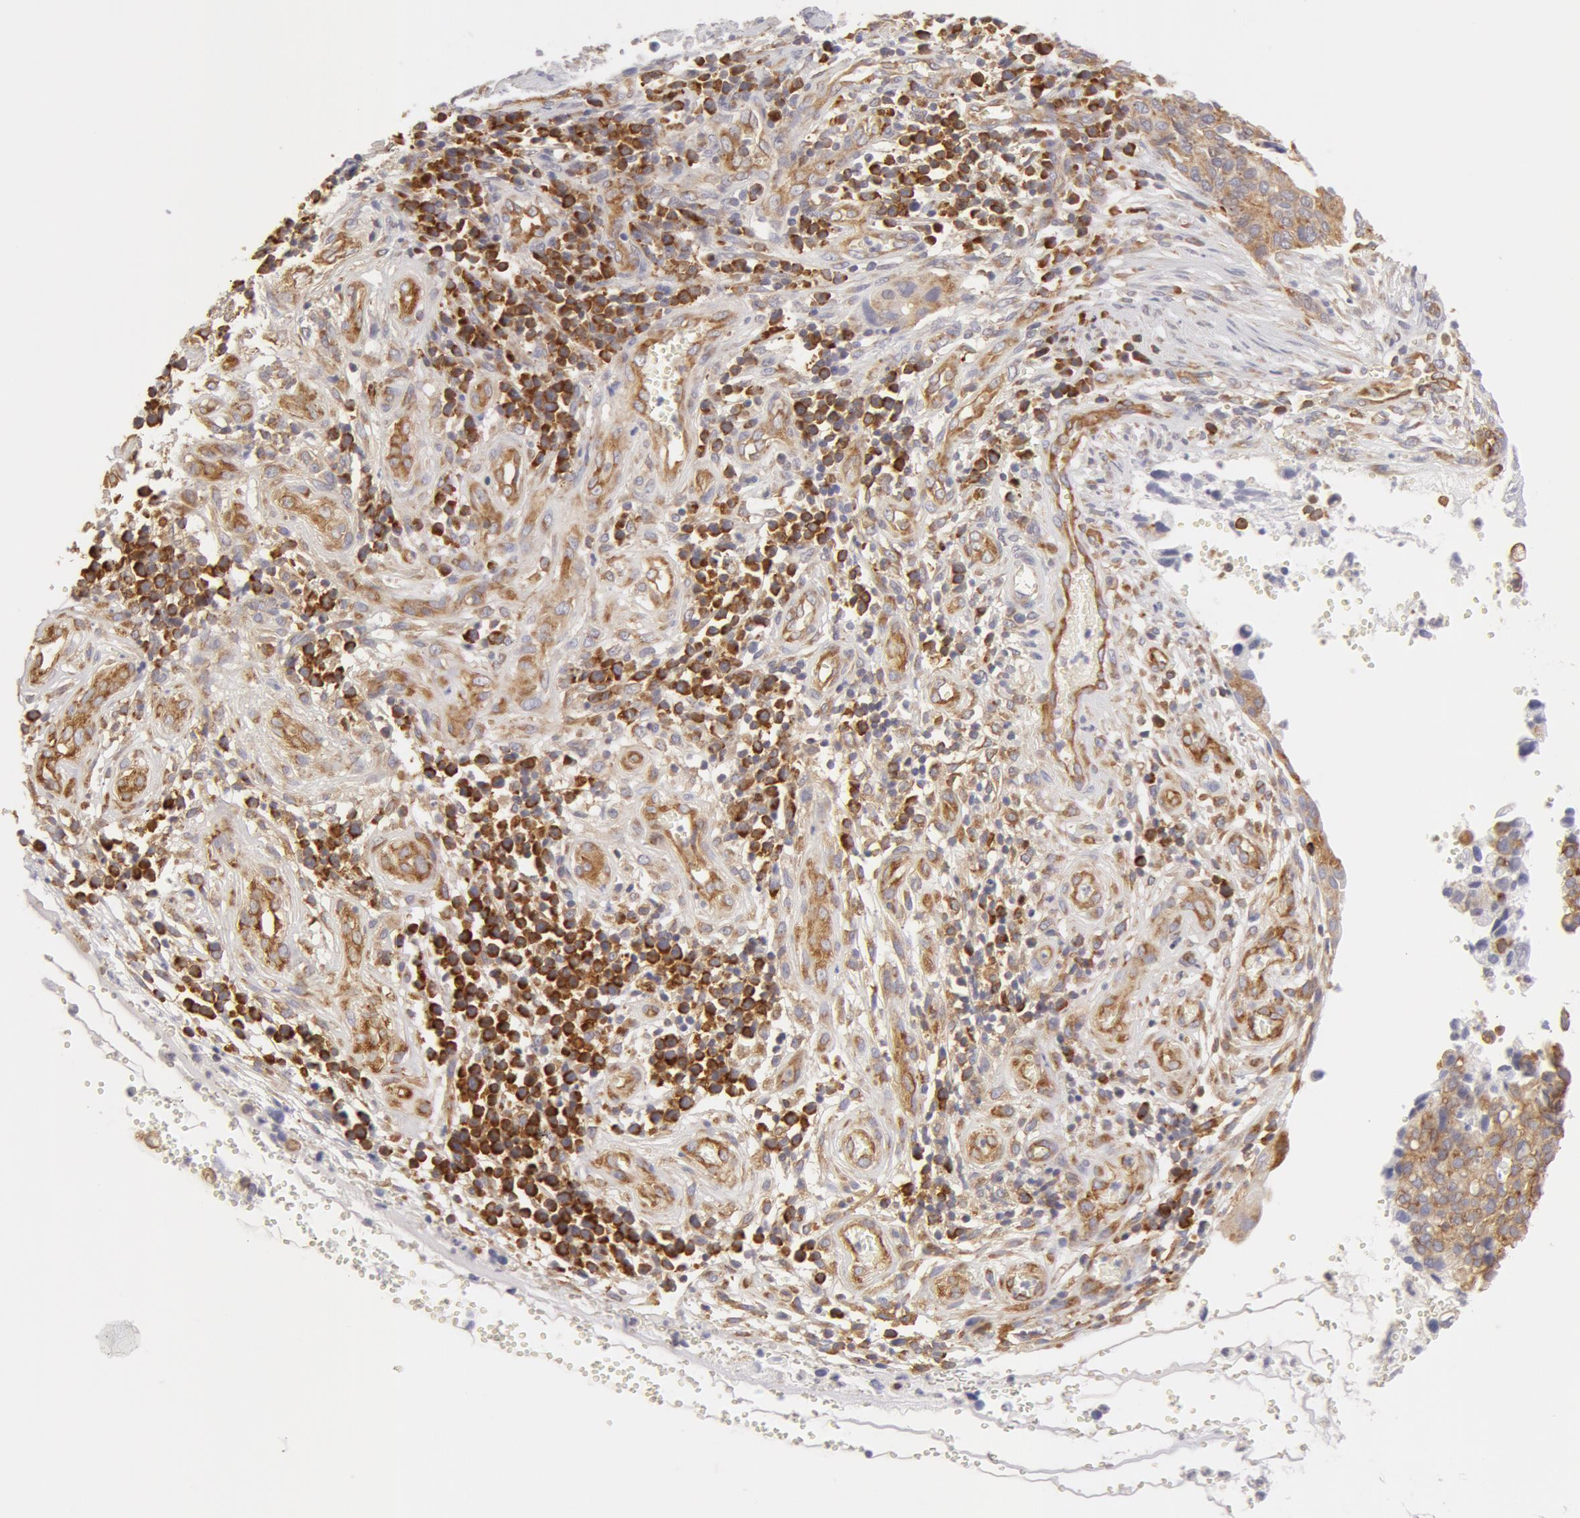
{"staining": {"intensity": "weak", "quantity": "<25%", "location": "cytoplasmic/membranous"}, "tissue": "cervical cancer", "cell_type": "Tumor cells", "image_type": "cancer", "snomed": [{"axis": "morphology", "description": "Normal tissue, NOS"}, {"axis": "morphology", "description": "Squamous cell carcinoma, NOS"}, {"axis": "topography", "description": "Cervix"}], "caption": "There is no significant expression in tumor cells of cervical squamous cell carcinoma. (DAB (3,3'-diaminobenzidine) immunohistochemistry visualized using brightfield microscopy, high magnification).", "gene": "DDX3Y", "patient": {"sex": "female", "age": 45}}